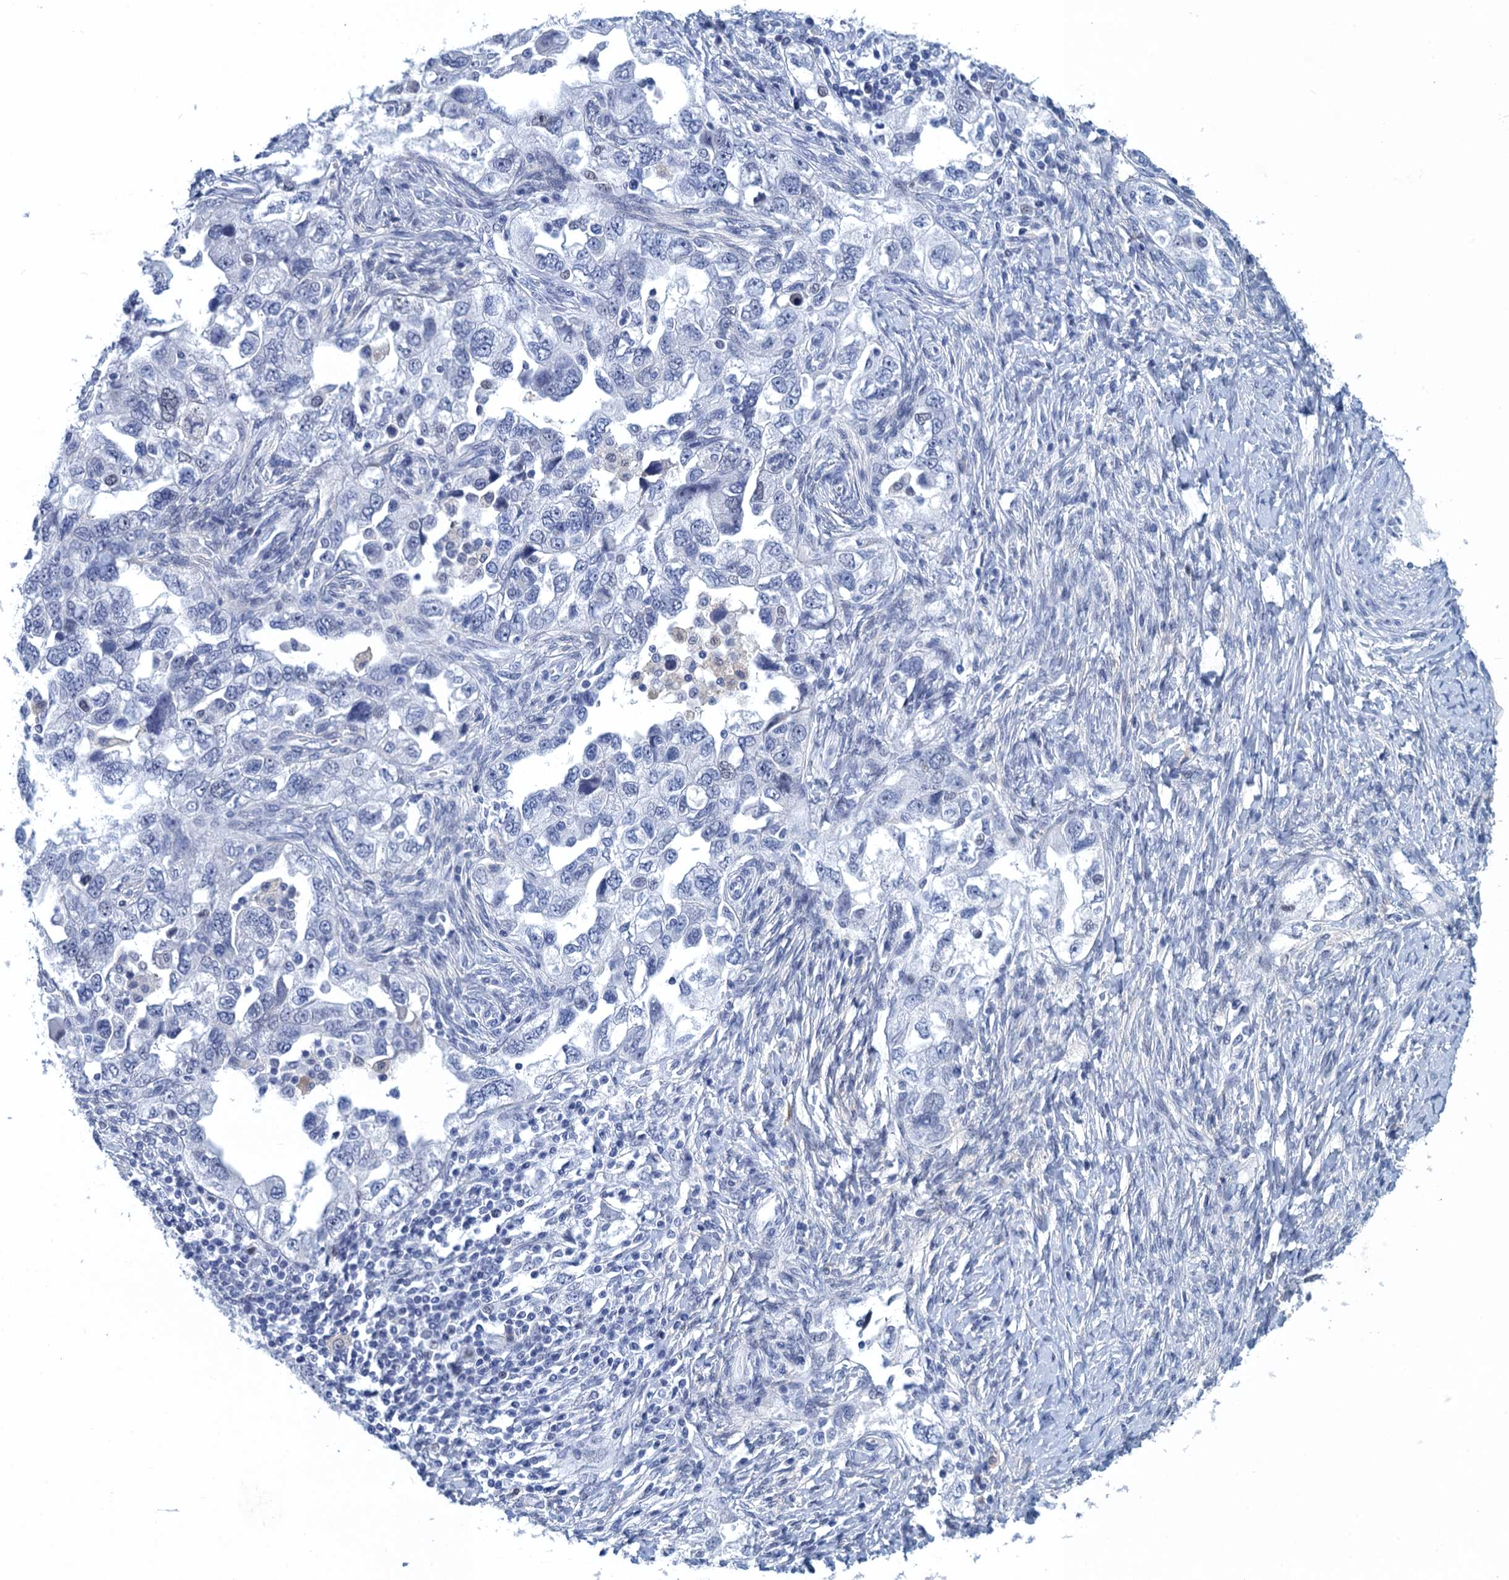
{"staining": {"intensity": "negative", "quantity": "none", "location": "none"}, "tissue": "ovarian cancer", "cell_type": "Tumor cells", "image_type": "cancer", "snomed": [{"axis": "morphology", "description": "Carcinoma, NOS"}, {"axis": "morphology", "description": "Cystadenocarcinoma, serous, NOS"}, {"axis": "topography", "description": "Ovary"}], "caption": "This is a histopathology image of immunohistochemistry staining of ovarian serous cystadenocarcinoma, which shows no positivity in tumor cells.", "gene": "GINS3", "patient": {"sex": "female", "age": 69}}